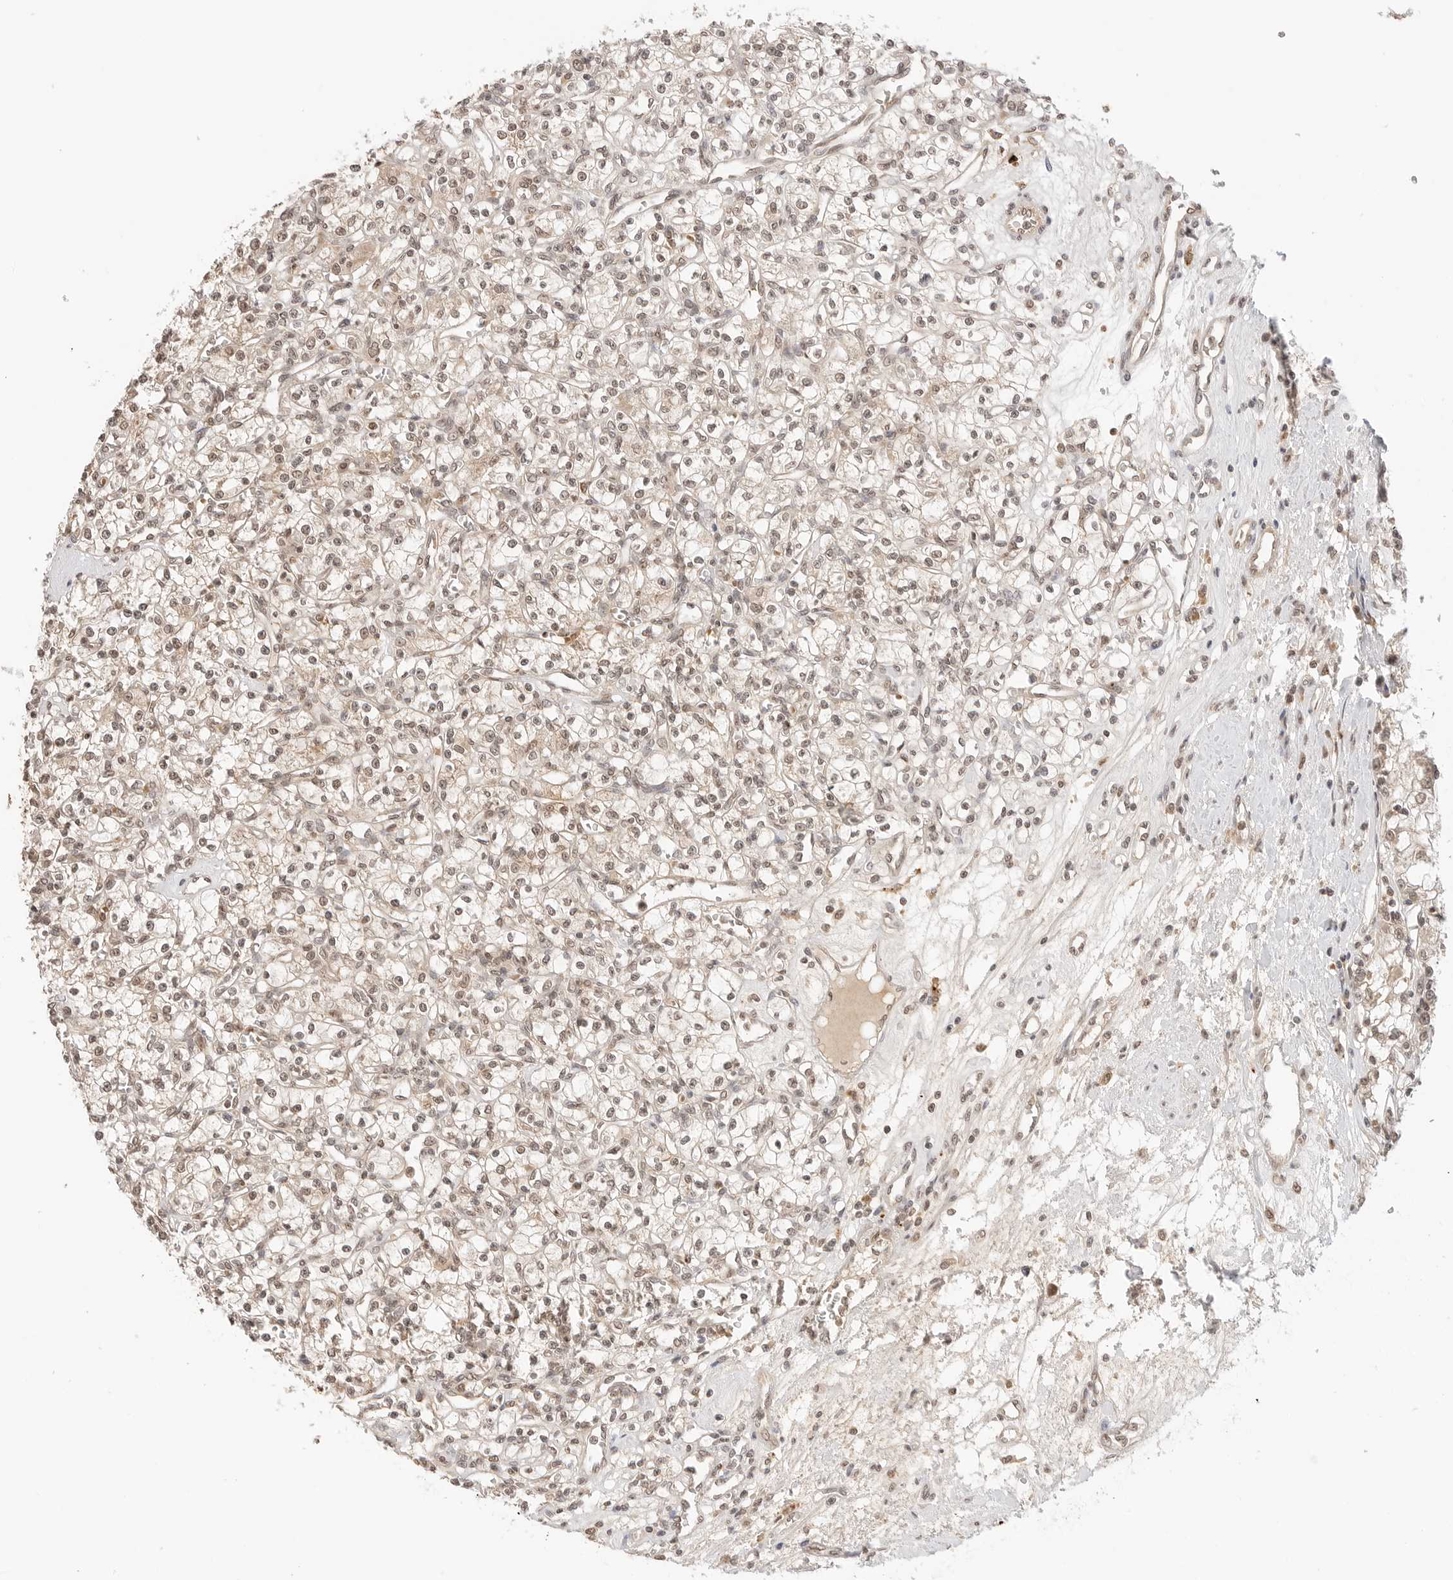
{"staining": {"intensity": "weak", "quantity": ">75%", "location": "nuclear"}, "tissue": "renal cancer", "cell_type": "Tumor cells", "image_type": "cancer", "snomed": [{"axis": "morphology", "description": "Adenocarcinoma, NOS"}, {"axis": "topography", "description": "Kidney"}], "caption": "Immunohistochemical staining of renal cancer (adenocarcinoma) shows weak nuclear protein expression in approximately >75% of tumor cells. The protein of interest is stained brown, and the nuclei are stained in blue (DAB (3,3'-diaminobenzidine) IHC with brightfield microscopy, high magnification).", "gene": "GPR34", "patient": {"sex": "female", "age": 59}}